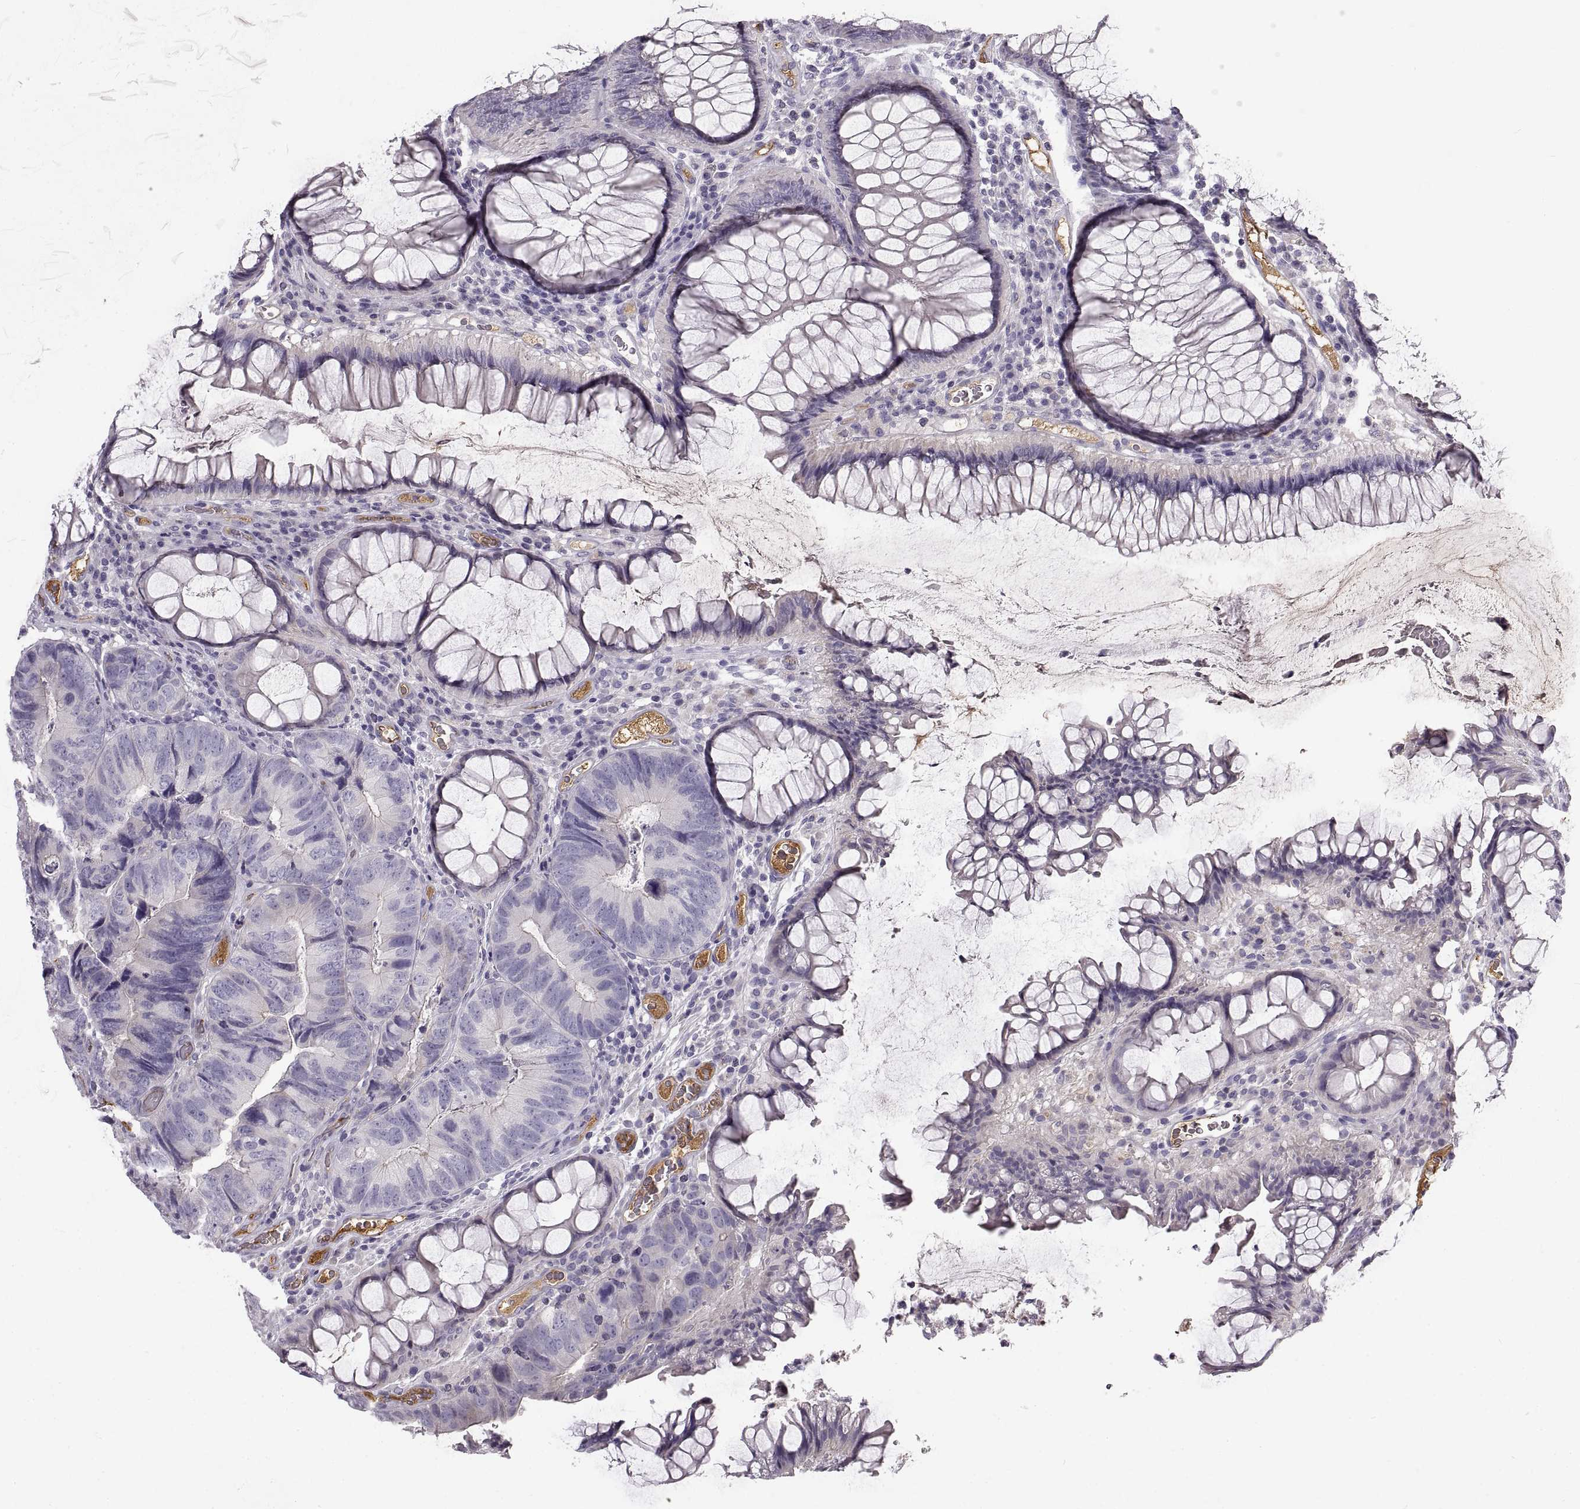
{"staining": {"intensity": "negative", "quantity": "none", "location": "none"}, "tissue": "colorectal cancer", "cell_type": "Tumor cells", "image_type": "cancer", "snomed": [{"axis": "morphology", "description": "Adenocarcinoma, NOS"}, {"axis": "topography", "description": "Colon"}], "caption": "An image of colorectal cancer stained for a protein displays no brown staining in tumor cells.", "gene": "ADAM32", "patient": {"sex": "female", "age": 67}}